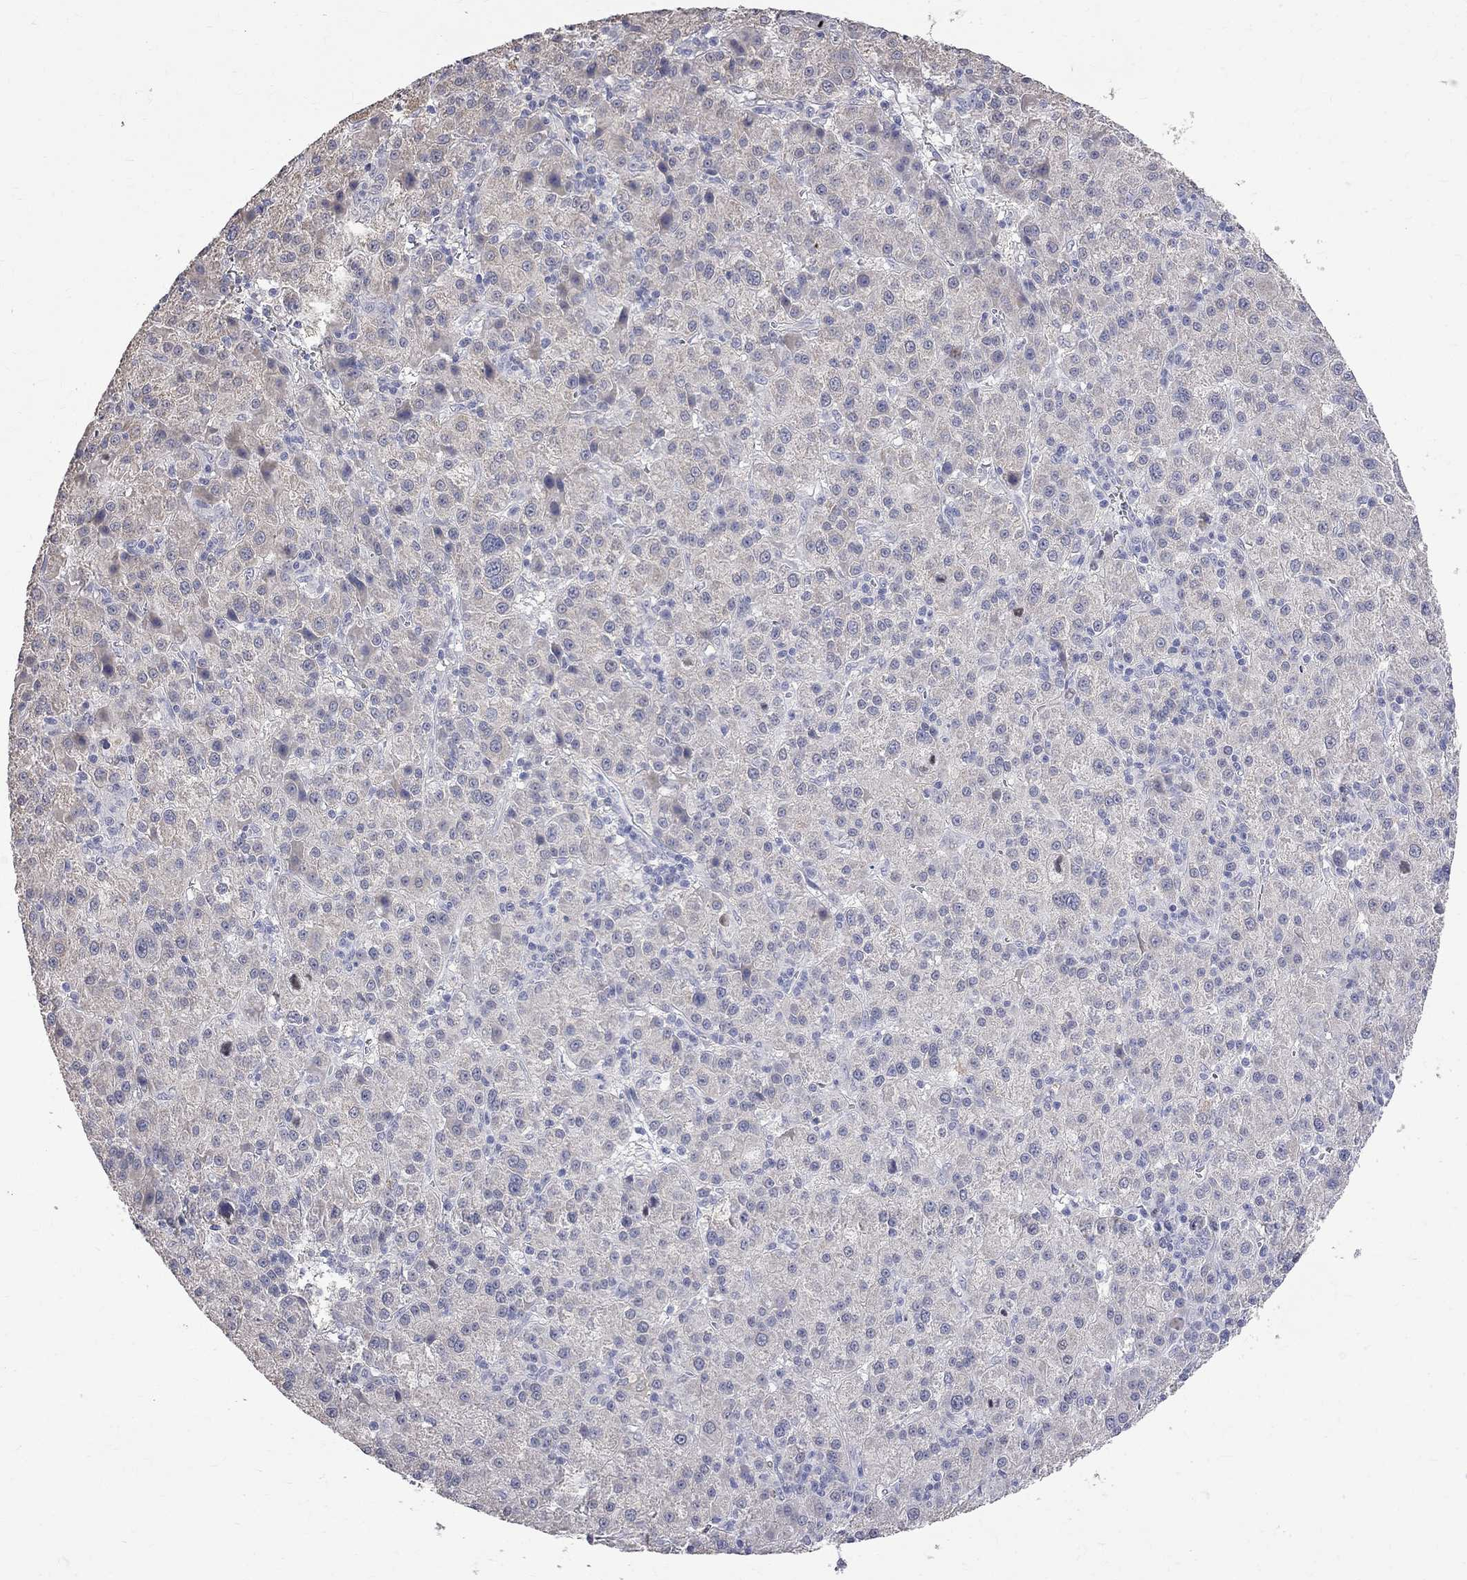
{"staining": {"intensity": "weak", "quantity": "<25%", "location": "cytoplasmic/membranous"}, "tissue": "liver cancer", "cell_type": "Tumor cells", "image_type": "cancer", "snomed": [{"axis": "morphology", "description": "Carcinoma, Hepatocellular, NOS"}, {"axis": "topography", "description": "Liver"}], "caption": "The image shows no staining of tumor cells in hepatocellular carcinoma (liver).", "gene": "CKAP2", "patient": {"sex": "female", "age": 60}}